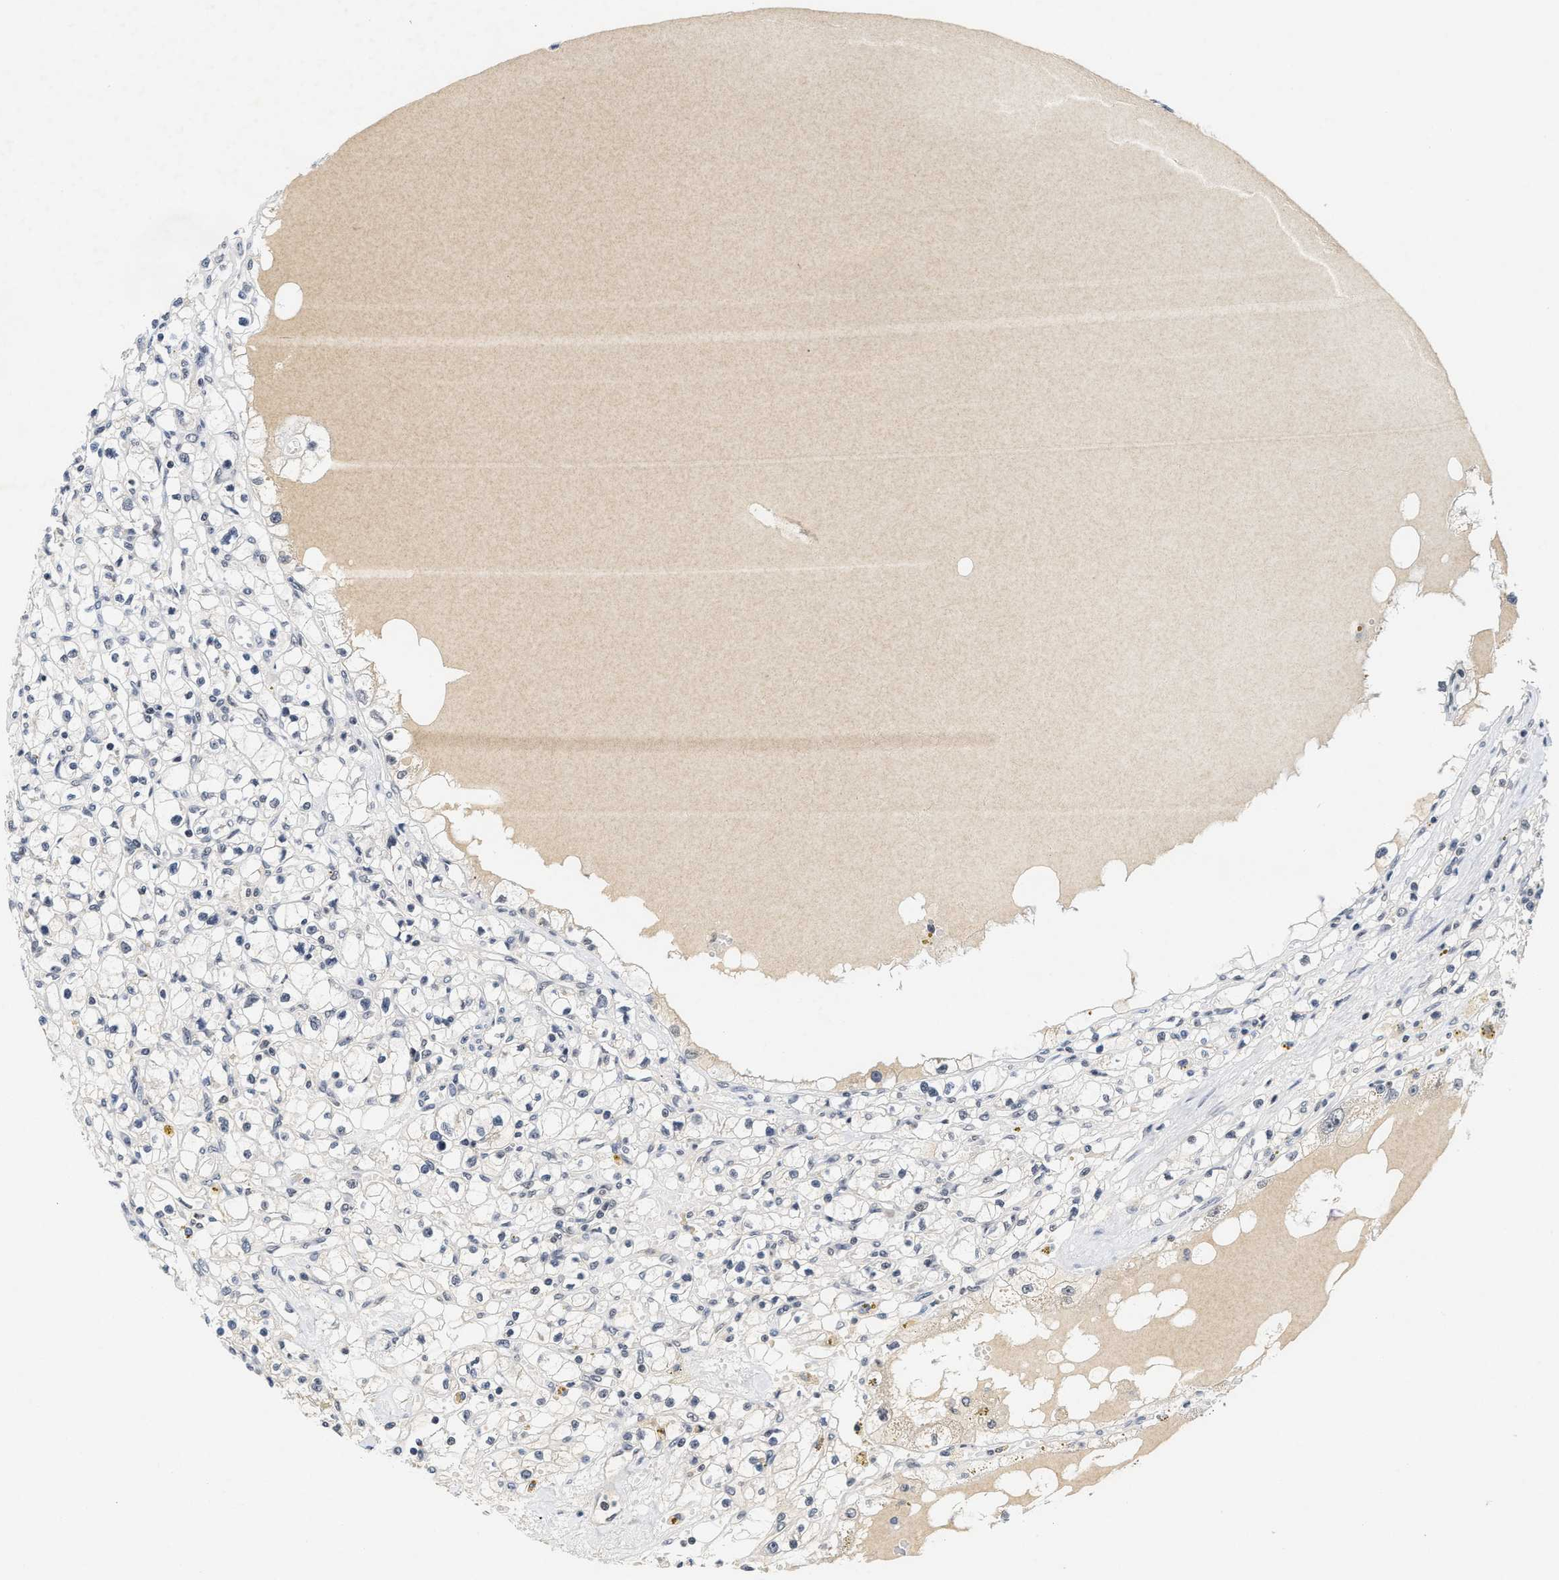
{"staining": {"intensity": "negative", "quantity": "none", "location": "none"}, "tissue": "renal cancer", "cell_type": "Tumor cells", "image_type": "cancer", "snomed": [{"axis": "morphology", "description": "Adenocarcinoma, NOS"}, {"axis": "topography", "description": "Kidney"}], "caption": "Tumor cells are negative for brown protein staining in adenocarcinoma (renal).", "gene": "INIP", "patient": {"sex": "male", "age": 56}}